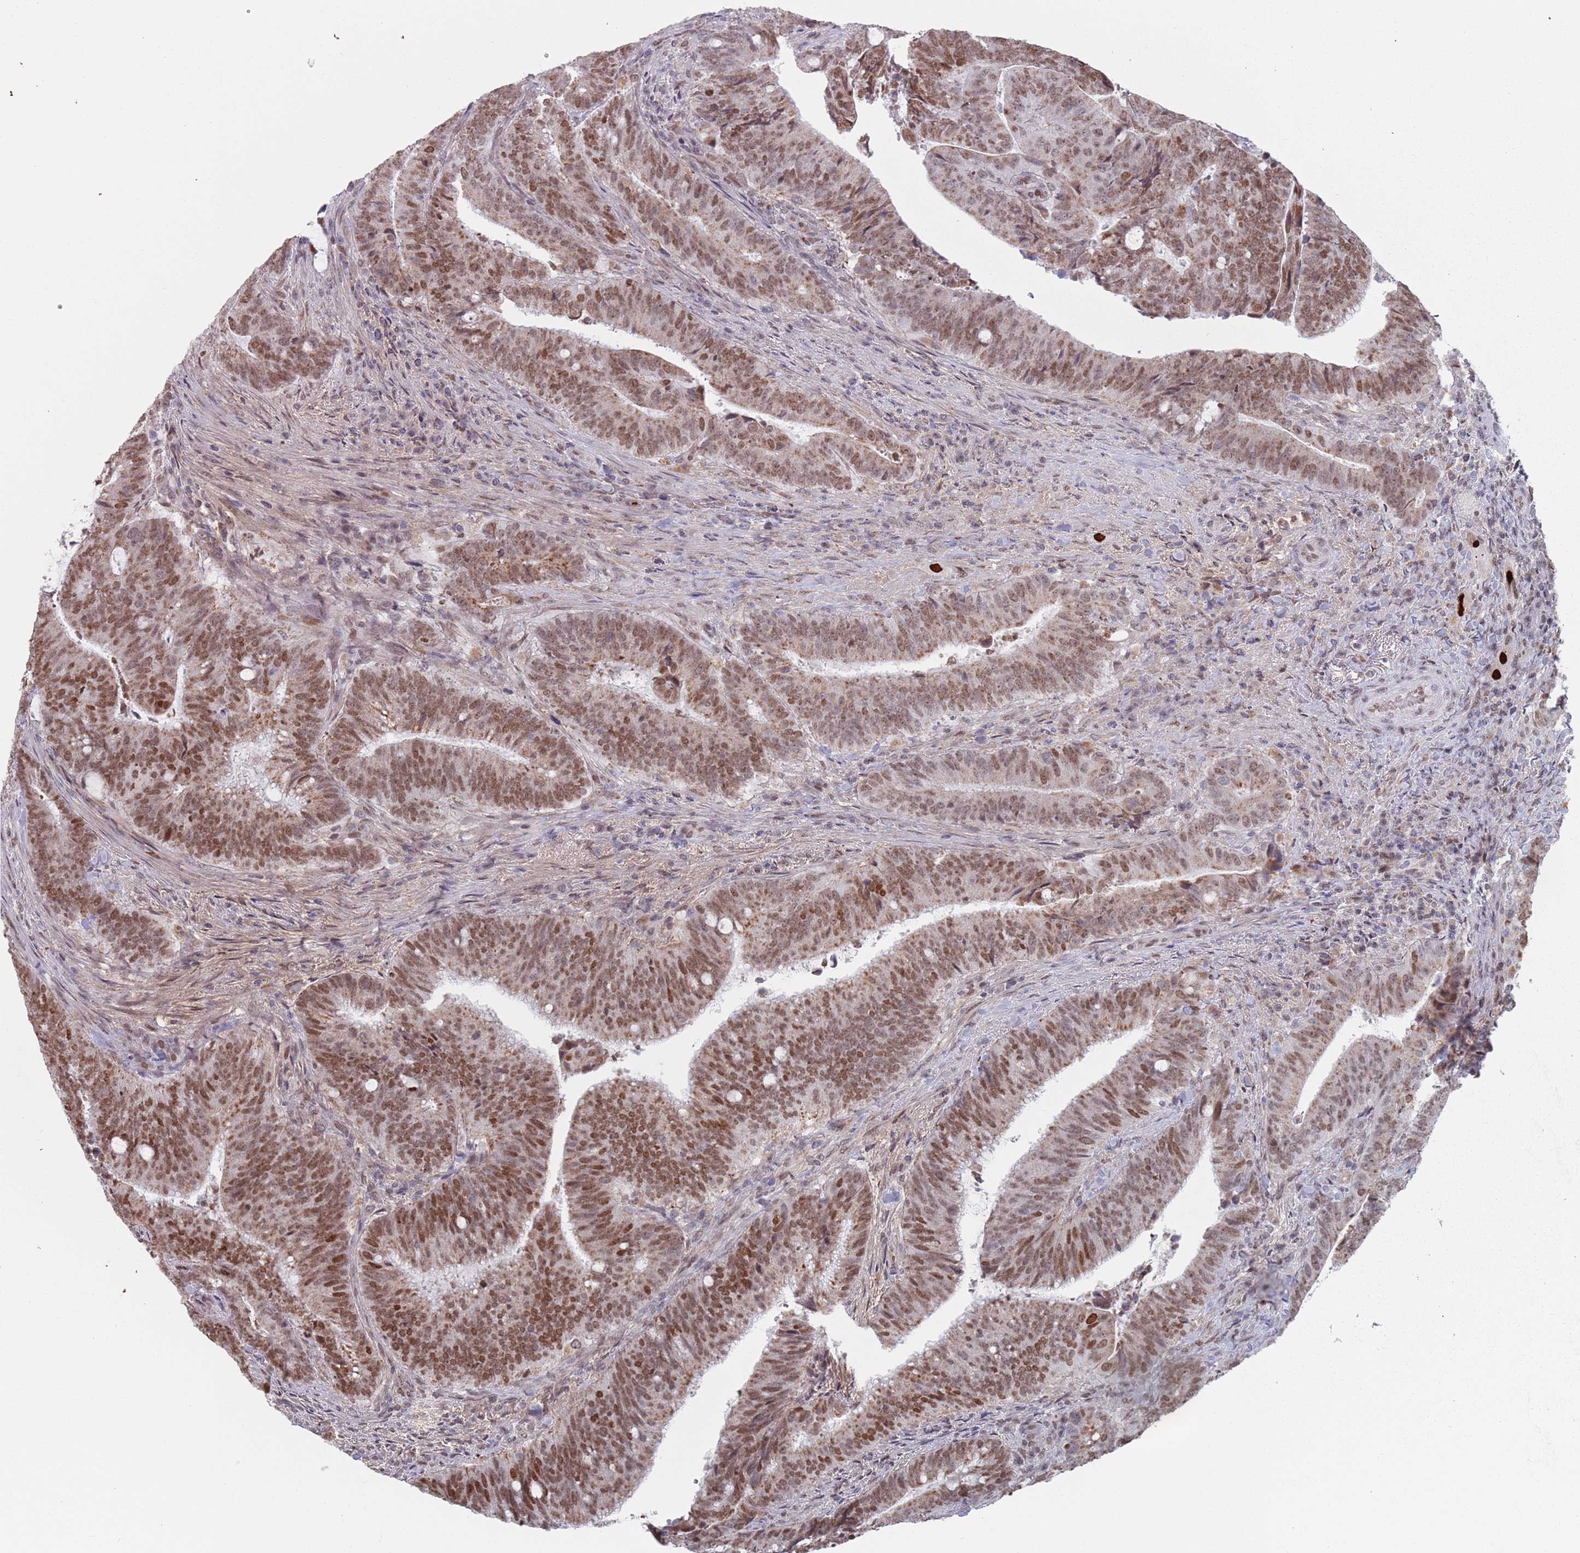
{"staining": {"intensity": "moderate", "quantity": ">75%", "location": "cytoplasmic/membranous,nuclear"}, "tissue": "colorectal cancer", "cell_type": "Tumor cells", "image_type": "cancer", "snomed": [{"axis": "morphology", "description": "Adenocarcinoma, NOS"}, {"axis": "topography", "description": "Colon"}], "caption": "Colorectal cancer stained for a protein displays moderate cytoplasmic/membranous and nuclear positivity in tumor cells.", "gene": "MFSD12", "patient": {"sex": "female", "age": 43}}